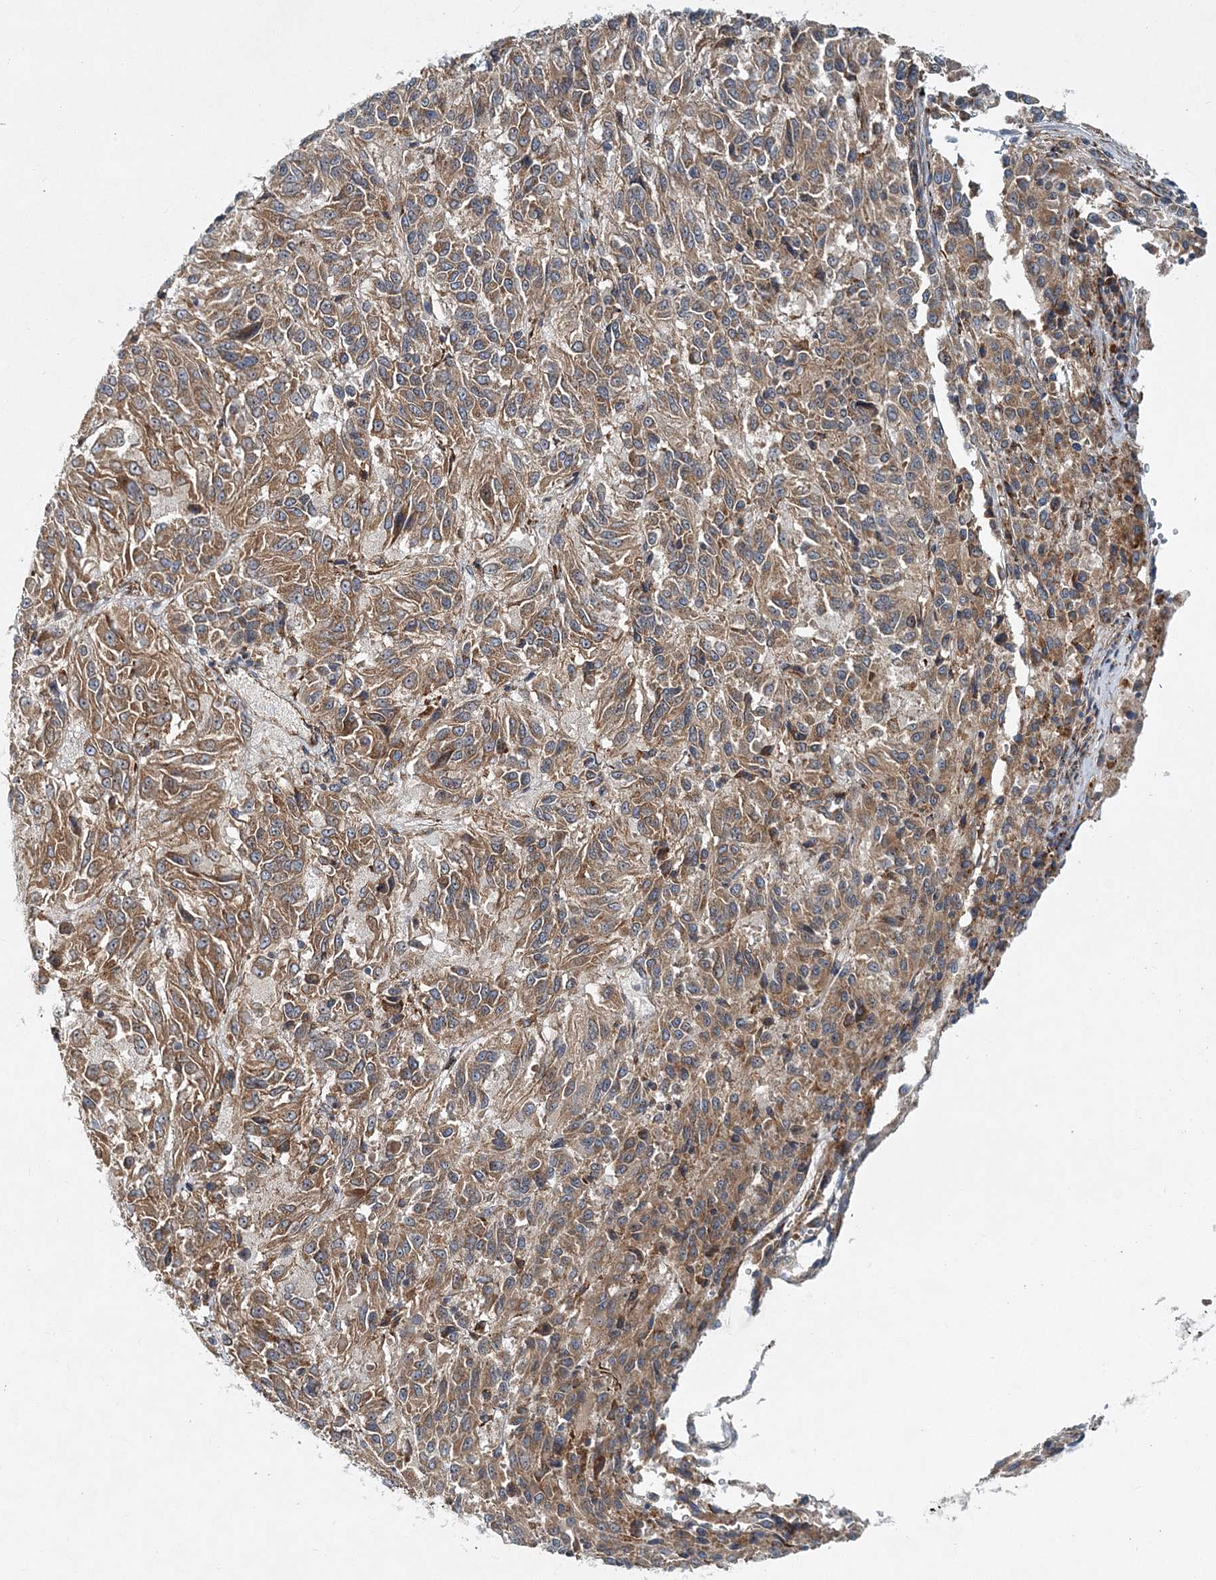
{"staining": {"intensity": "moderate", "quantity": ">75%", "location": "cytoplasmic/membranous"}, "tissue": "melanoma", "cell_type": "Tumor cells", "image_type": "cancer", "snomed": [{"axis": "morphology", "description": "Malignant melanoma, Metastatic site"}, {"axis": "topography", "description": "Lung"}], "caption": "A brown stain shows moderate cytoplasmic/membranous staining of a protein in human melanoma tumor cells.", "gene": "NBAS", "patient": {"sex": "male", "age": 64}}